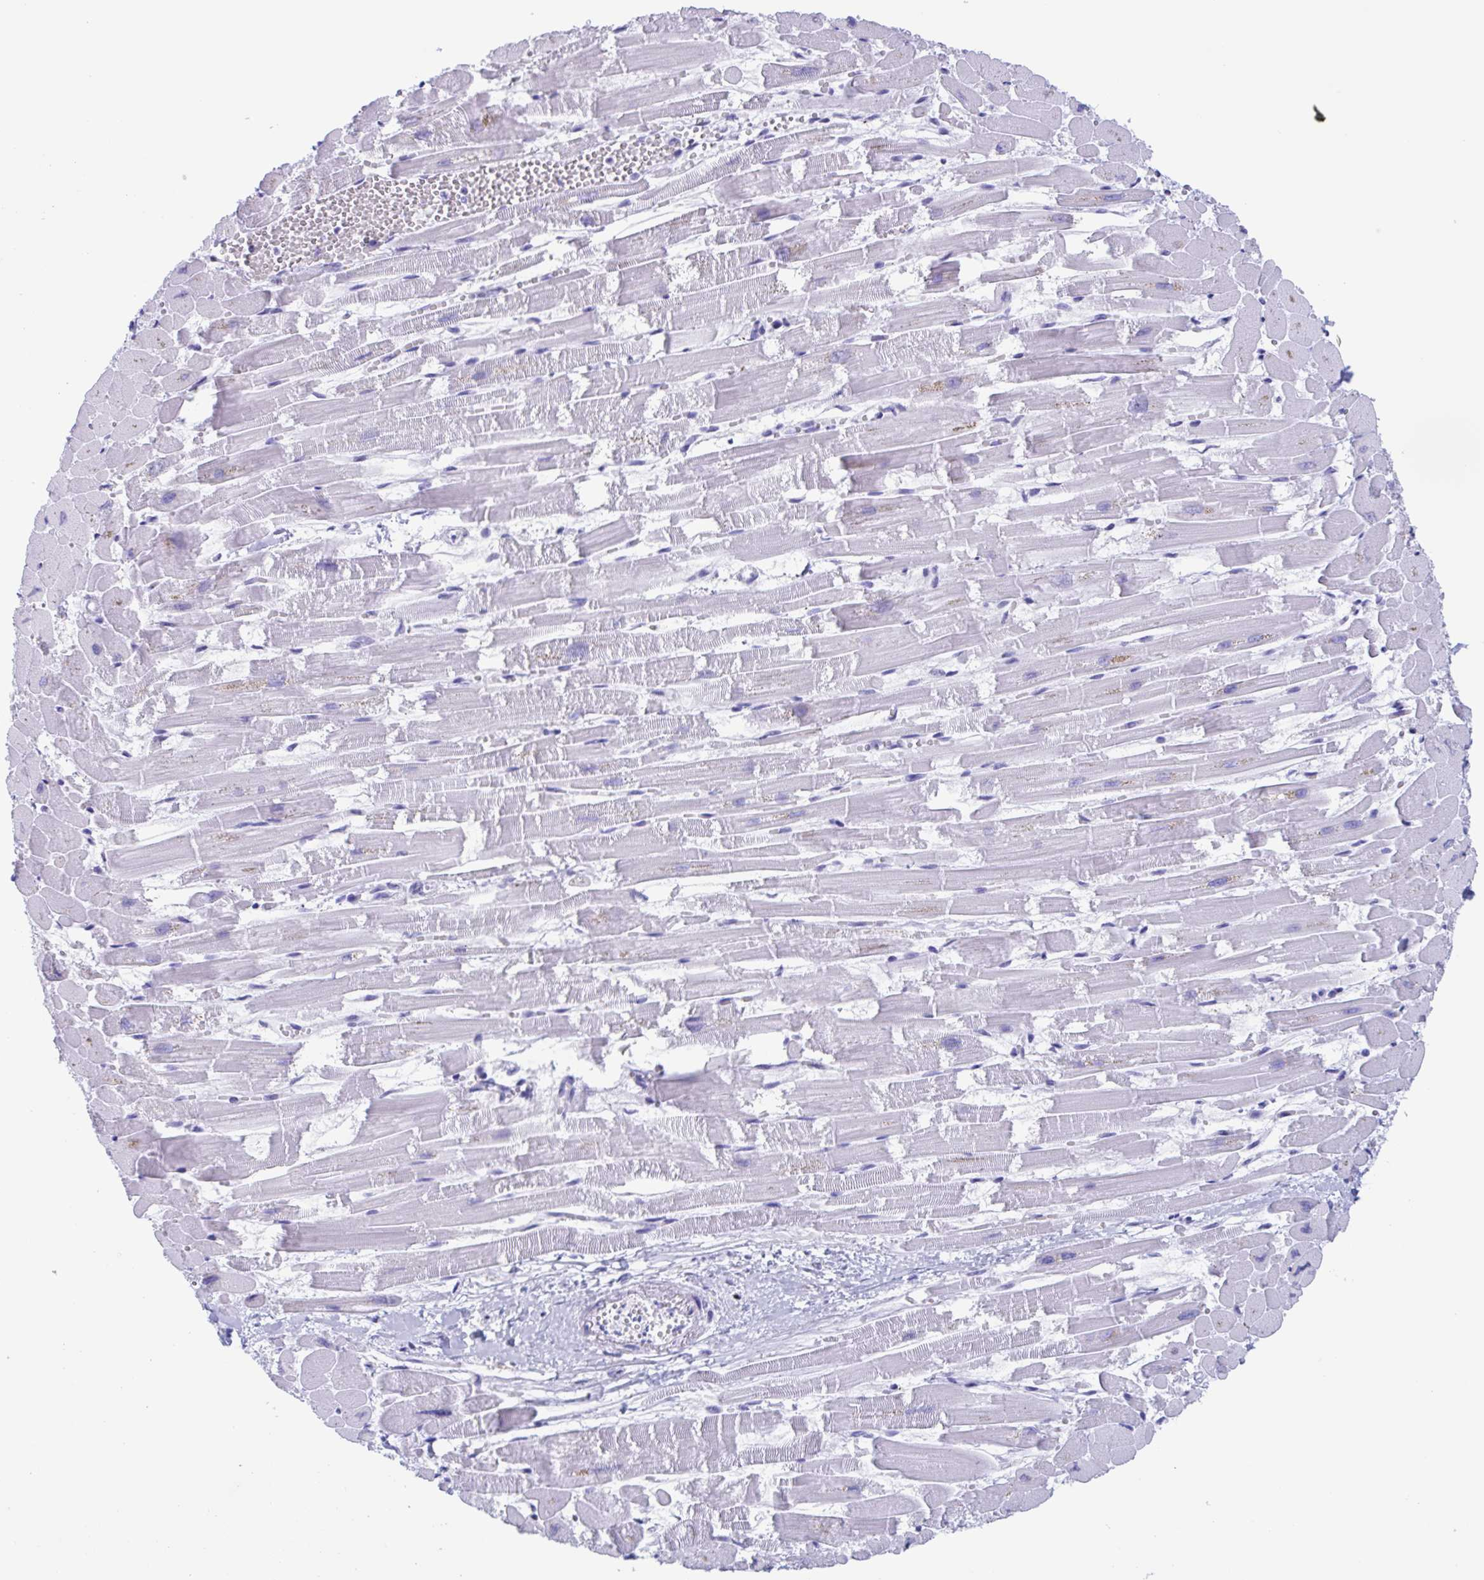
{"staining": {"intensity": "negative", "quantity": "none", "location": "none"}, "tissue": "heart muscle", "cell_type": "Cardiomyocytes", "image_type": "normal", "snomed": [{"axis": "morphology", "description": "Normal tissue, NOS"}, {"axis": "topography", "description": "Heart"}], "caption": "An immunohistochemistry image of unremarkable heart muscle is shown. There is no staining in cardiomyocytes of heart muscle.", "gene": "ZNF850", "patient": {"sex": "female", "age": 52}}